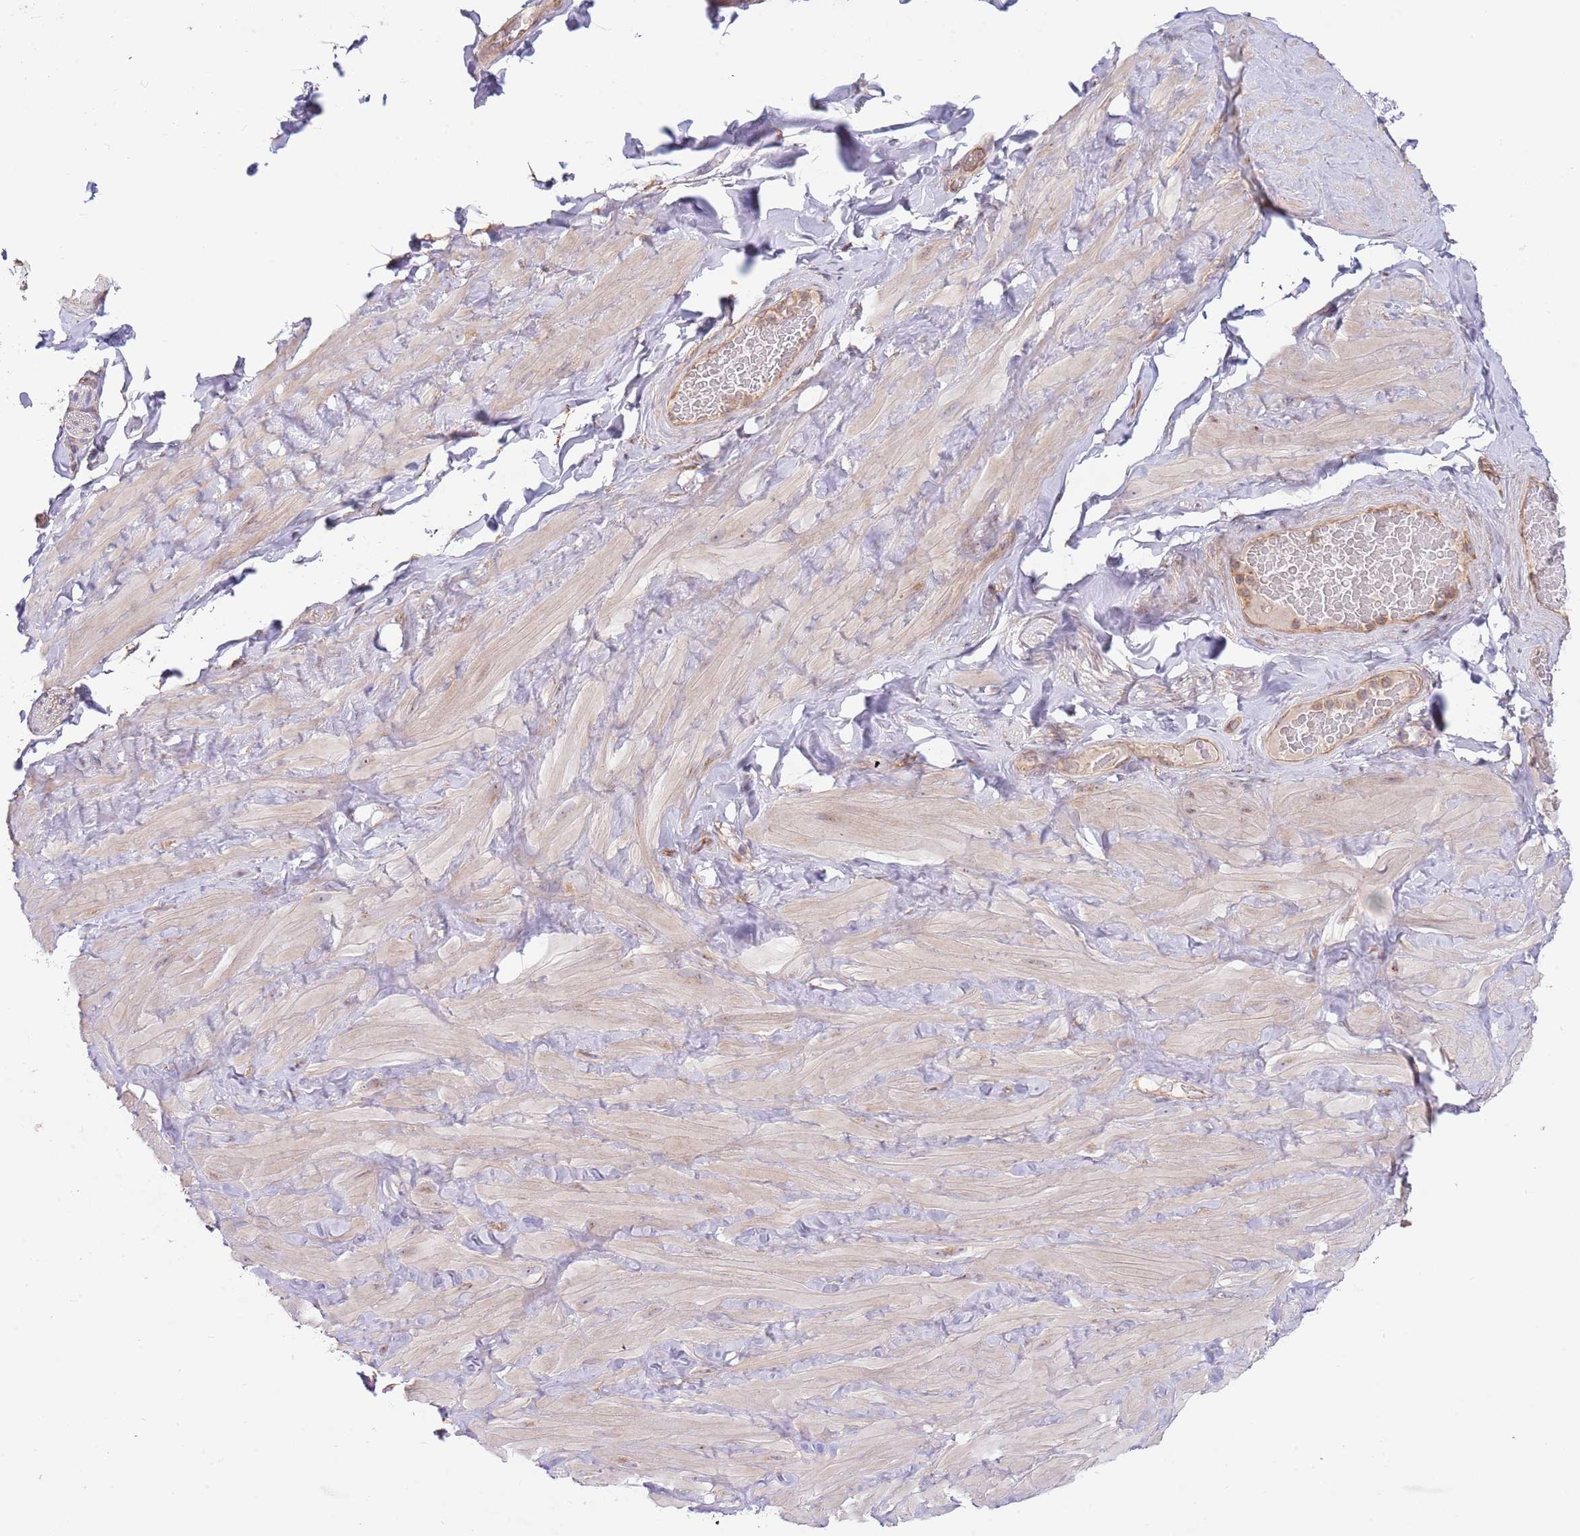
{"staining": {"intensity": "negative", "quantity": "none", "location": "none"}, "tissue": "soft tissue", "cell_type": "Fibroblasts", "image_type": "normal", "snomed": [{"axis": "morphology", "description": "Normal tissue, NOS"}, {"axis": "topography", "description": "Soft tissue"}, {"axis": "topography", "description": "Vascular tissue"}], "caption": "Fibroblasts show no significant staining in unremarkable soft tissue. (Brightfield microscopy of DAB (3,3'-diaminobenzidine) IHC at high magnification).", "gene": "EIF3F", "patient": {"sex": "male", "age": 41}}